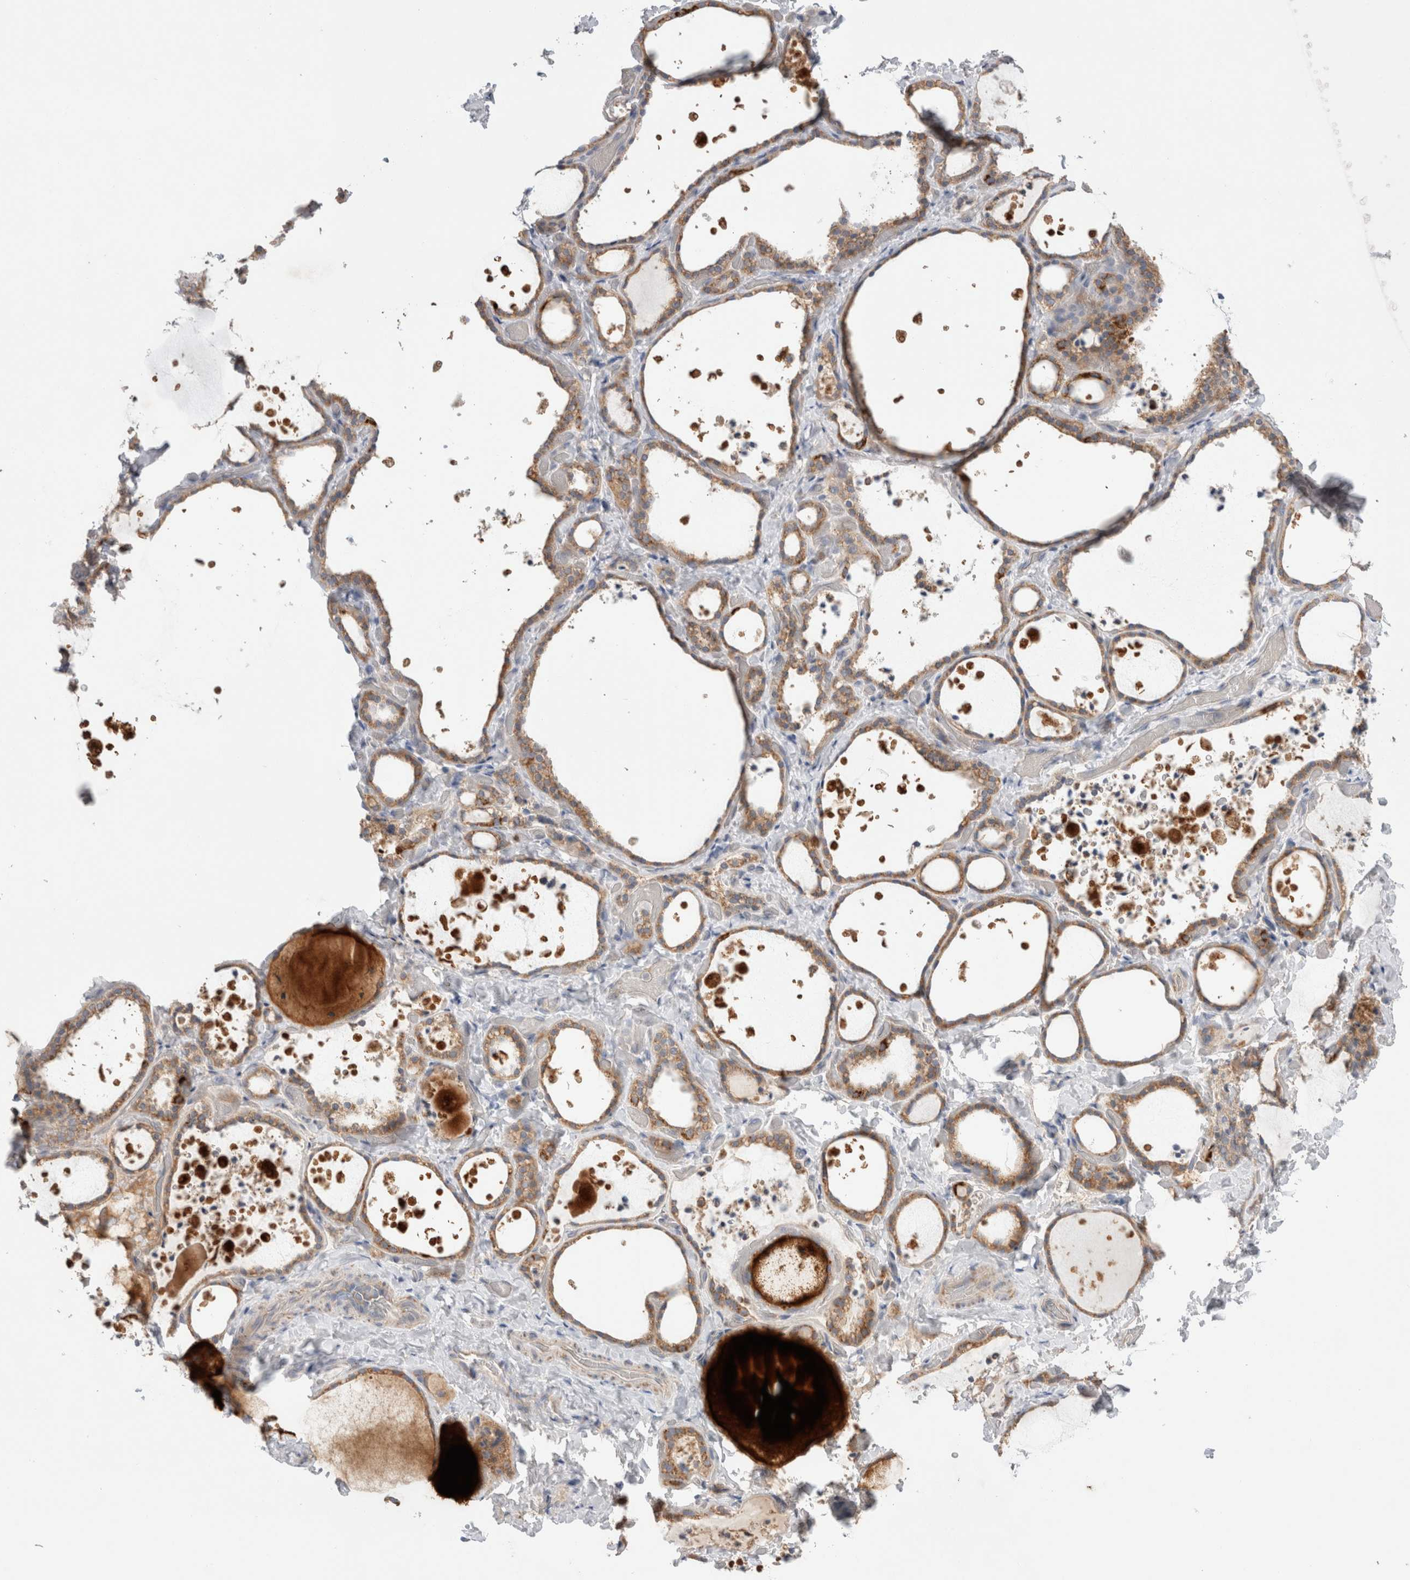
{"staining": {"intensity": "moderate", "quantity": "25%-75%", "location": "cytoplasmic/membranous"}, "tissue": "thyroid gland", "cell_type": "Glandular cells", "image_type": "normal", "snomed": [{"axis": "morphology", "description": "Normal tissue, NOS"}, {"axis": "topography", "description": "Thyroid gland"}], "caption": "IHC of unremarkable thyroid gland demonstrates medium levels of moderate cytoplasmic/membranous positivity in about 25%-75% of glandular cells. (IHC, brightfield microscopy, high magnification).", "gene": "NDOR1", "patient": {"sex": "female", "age": 44}}